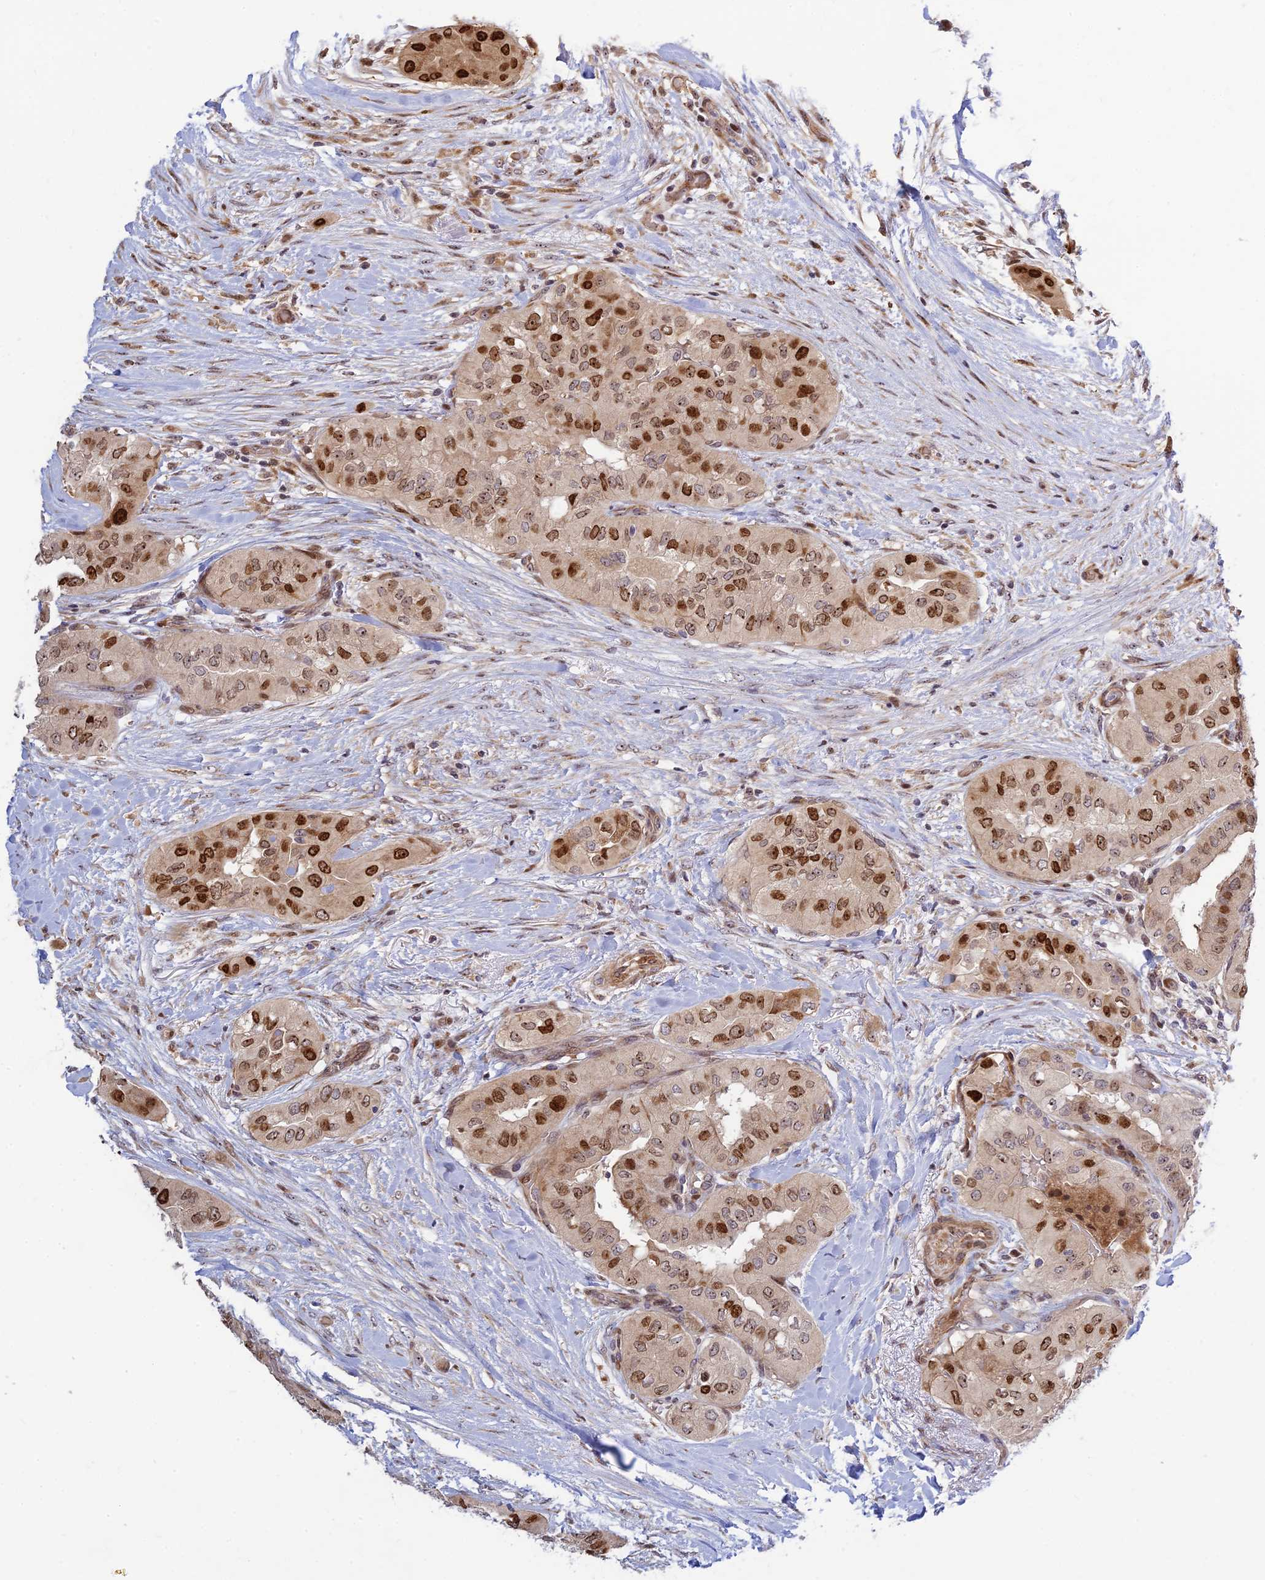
{"staining": {"intensity": "strong", "quantity": ">75%", "location": "nuclear"}, "tissue": "head and neck cancer", "cell_type": "Tumor cells", "image_type": "cancer", "snomed": [{"axis": "morphology", "description": "Adenocarcinoma, NOS"}, {"axis": "topography", "description": "Head-Neck"}], "caption": "A brown stain labels strong nuclear staining of a protein in human head and neck adenocarcinoma tumor cells. (IHC, brightfield microscopy, high magnification).", "gene": "UFSP2", "patient": {"sex": "male", "age": 66}}